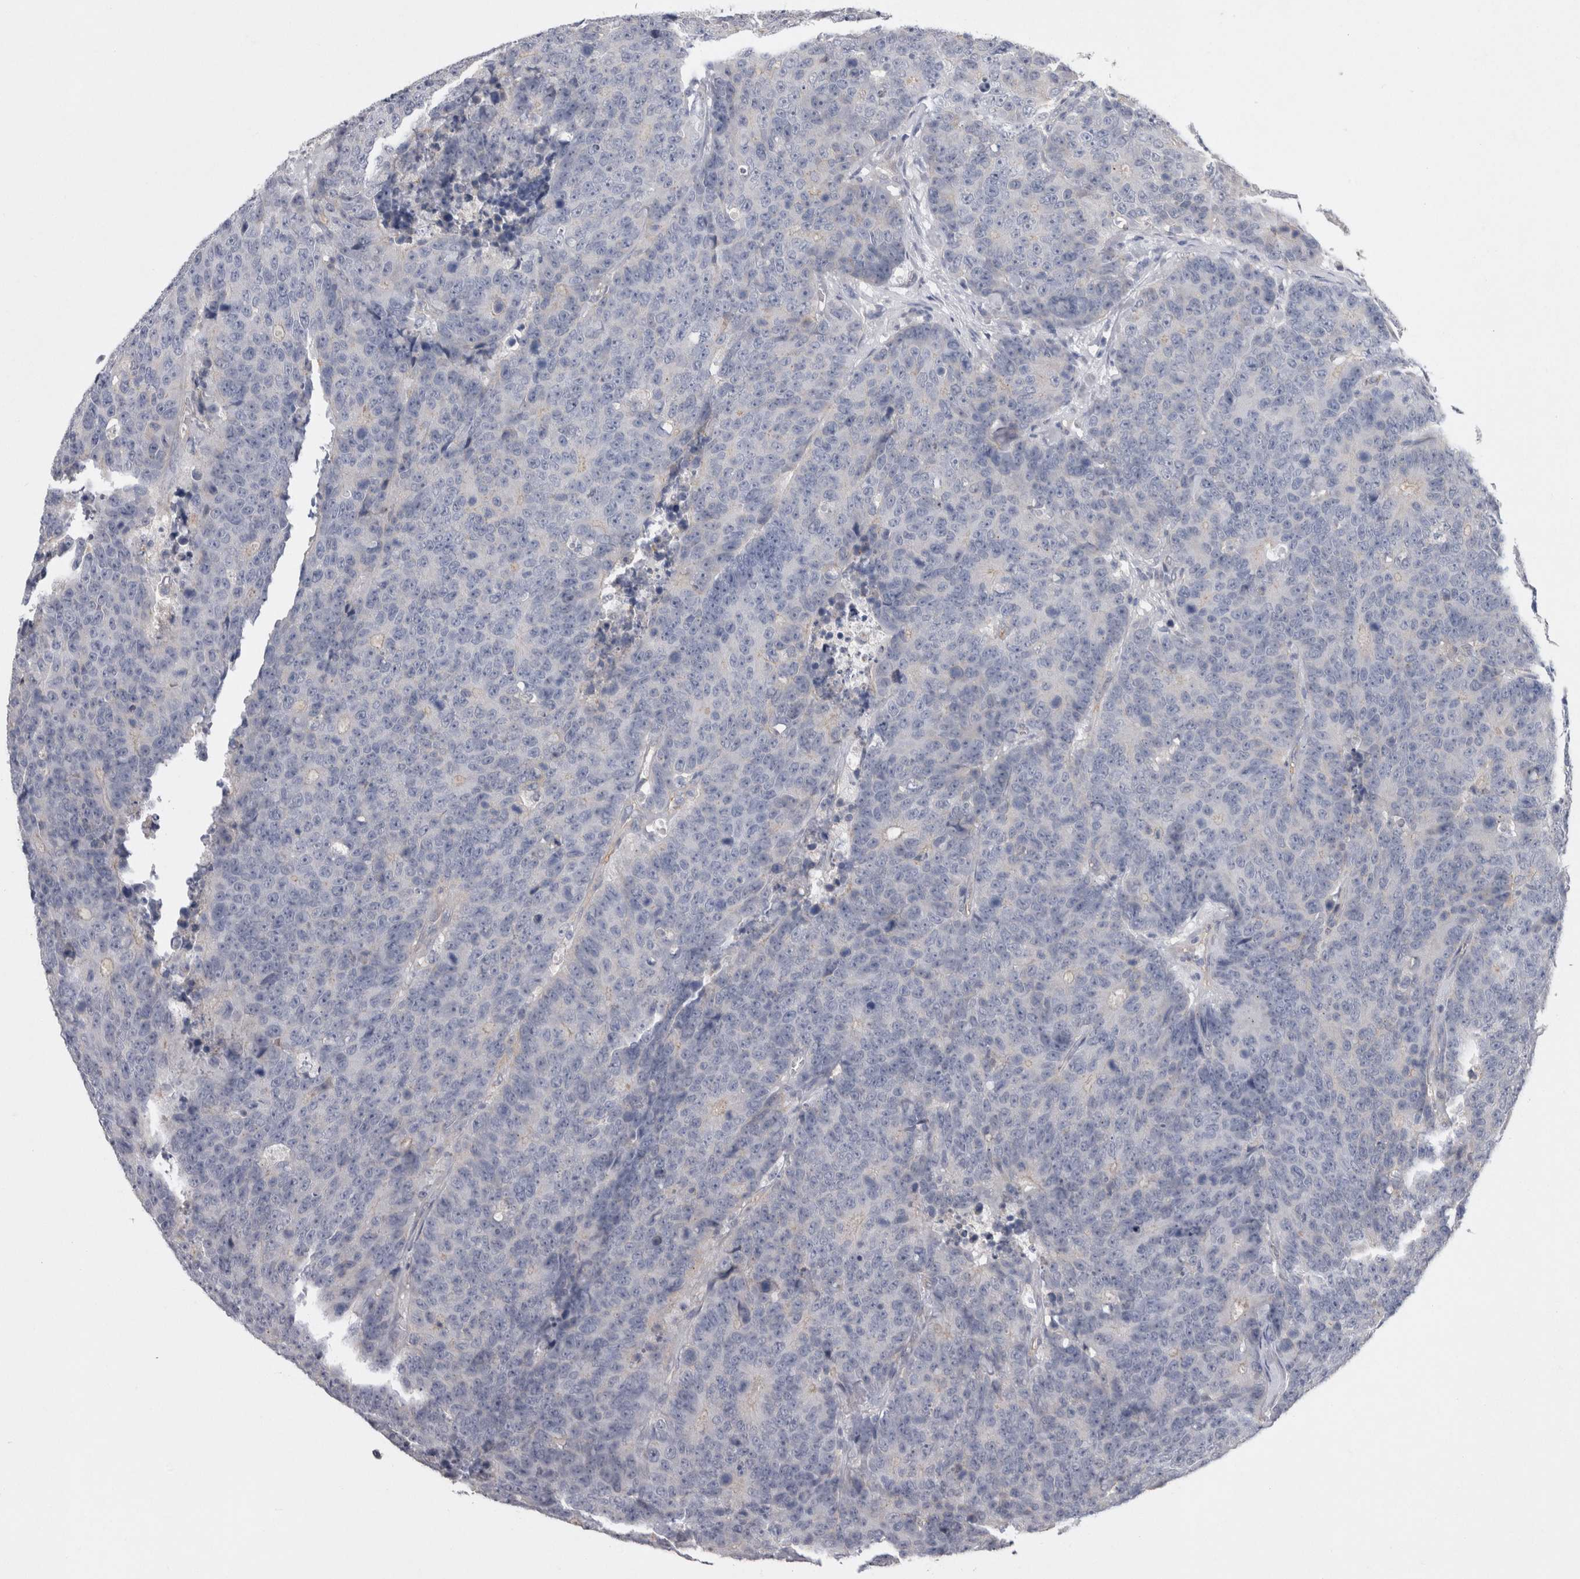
{"staining": {"intensity": "negative", "quantity": "none", "location": "none"}, "tissue": "colorectal cancer", "cell_type": "Tumor cells", "image_type": "cancer", "snomed": [{"axis": "morphology", "description": "Adenocarcinoma, NOS"}, {"axis": "topography", "description": "Colon"}], "caption": "The image demonstrates no significant positivity in tumor cells of colorectal cancer (adenocarcinoma).", "gene": "NECTIN2", "patient": {"sex": "female", "age": 86}}